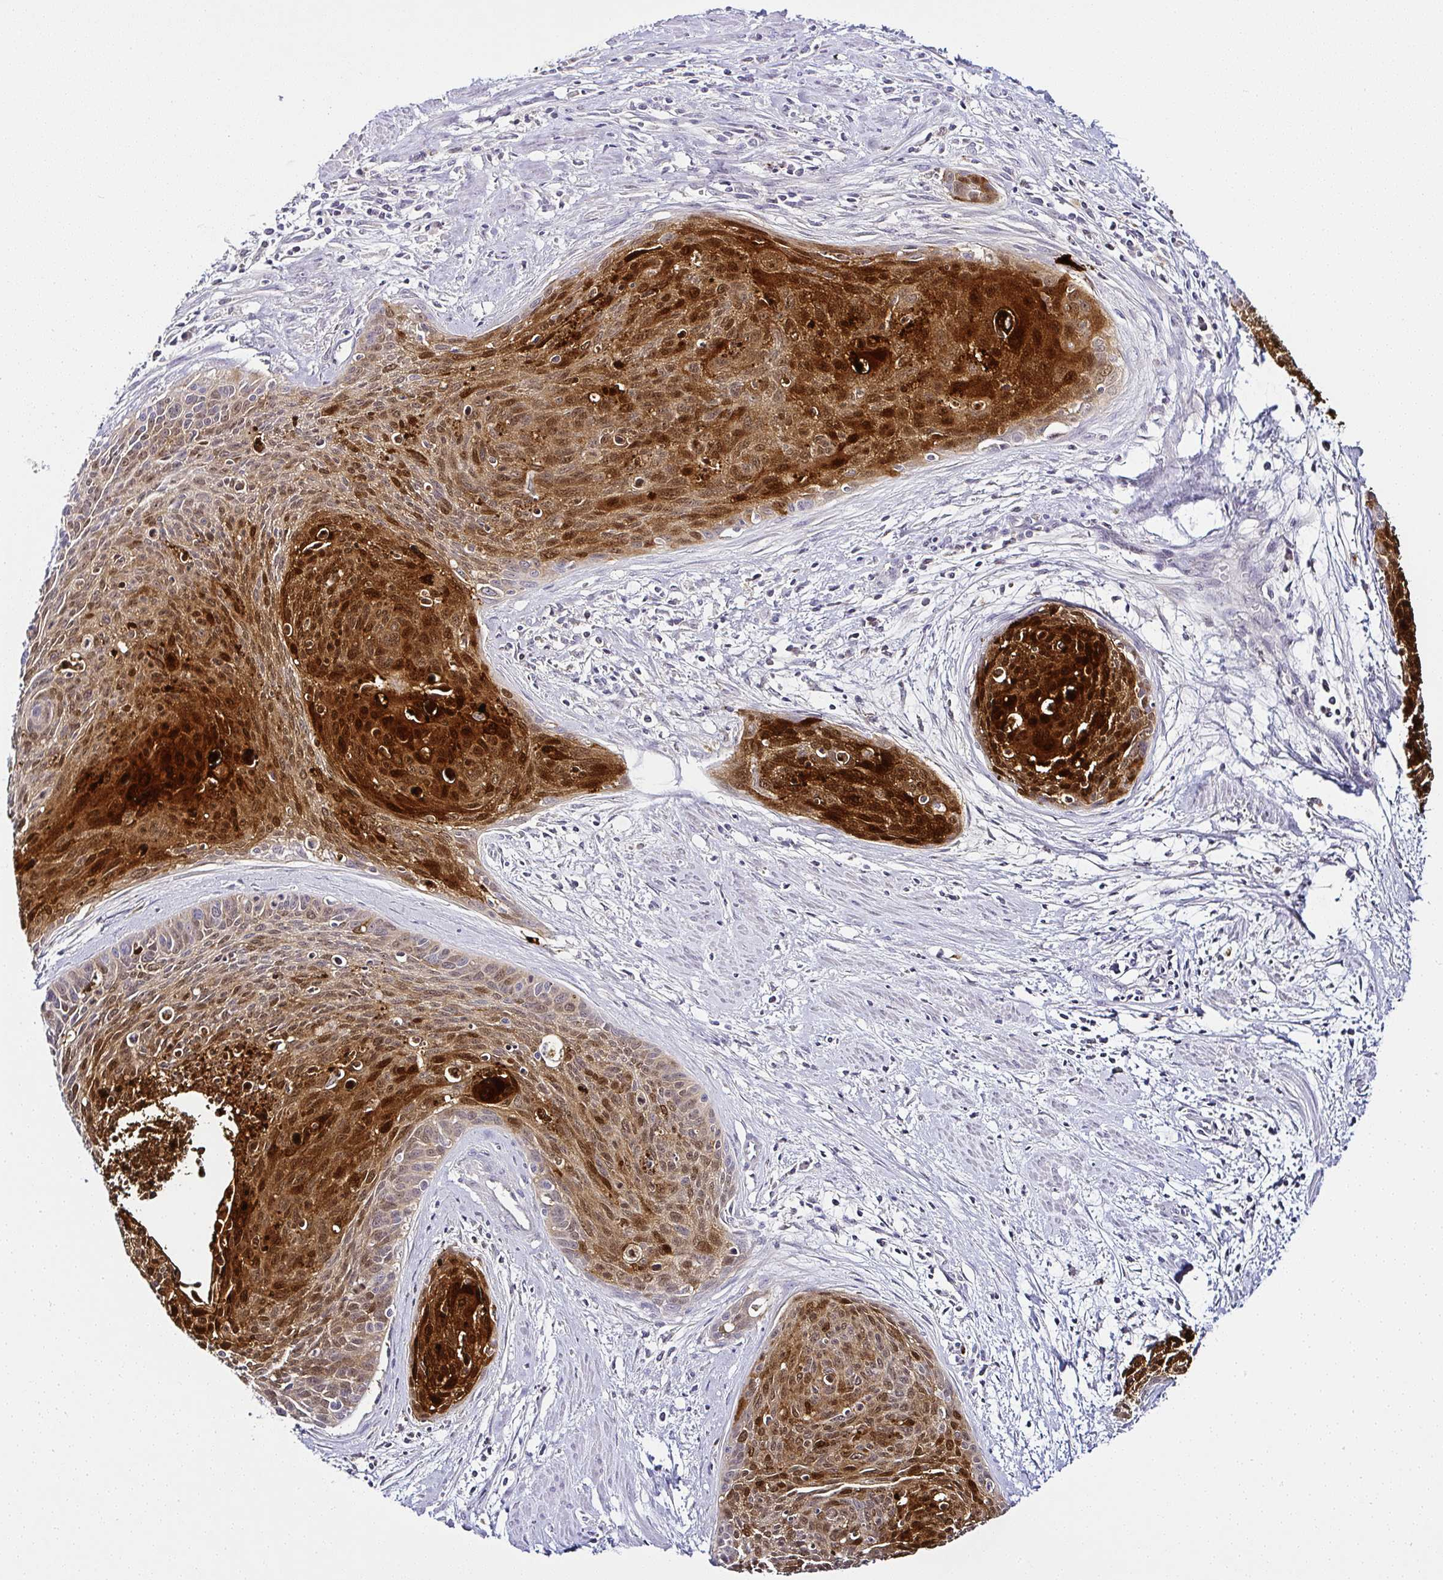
{"staining": {"intensity": "strong", "quantity": "25%-75%", "location": "cytoplasmic/membranous,nuclear"}, "tissue": "cervical cancer", "cell_type": "Tumor cells", "image_type": "cancer", "snomed": [{"axis": "morphology", "description": "Squamous cell carcinoma, NOS"}, {"axis": "topography", "description": "Cervix"}], "caption": "An immunohistochemistry image of neoplastic tissue is shown. Protein staining in brown labels strong cytoplasmic/membranous and nuclear positivity in cervical cancer within tumor cells.", "gene": "SERPINB3", "patient": {"sex": "female", "age": 55}}